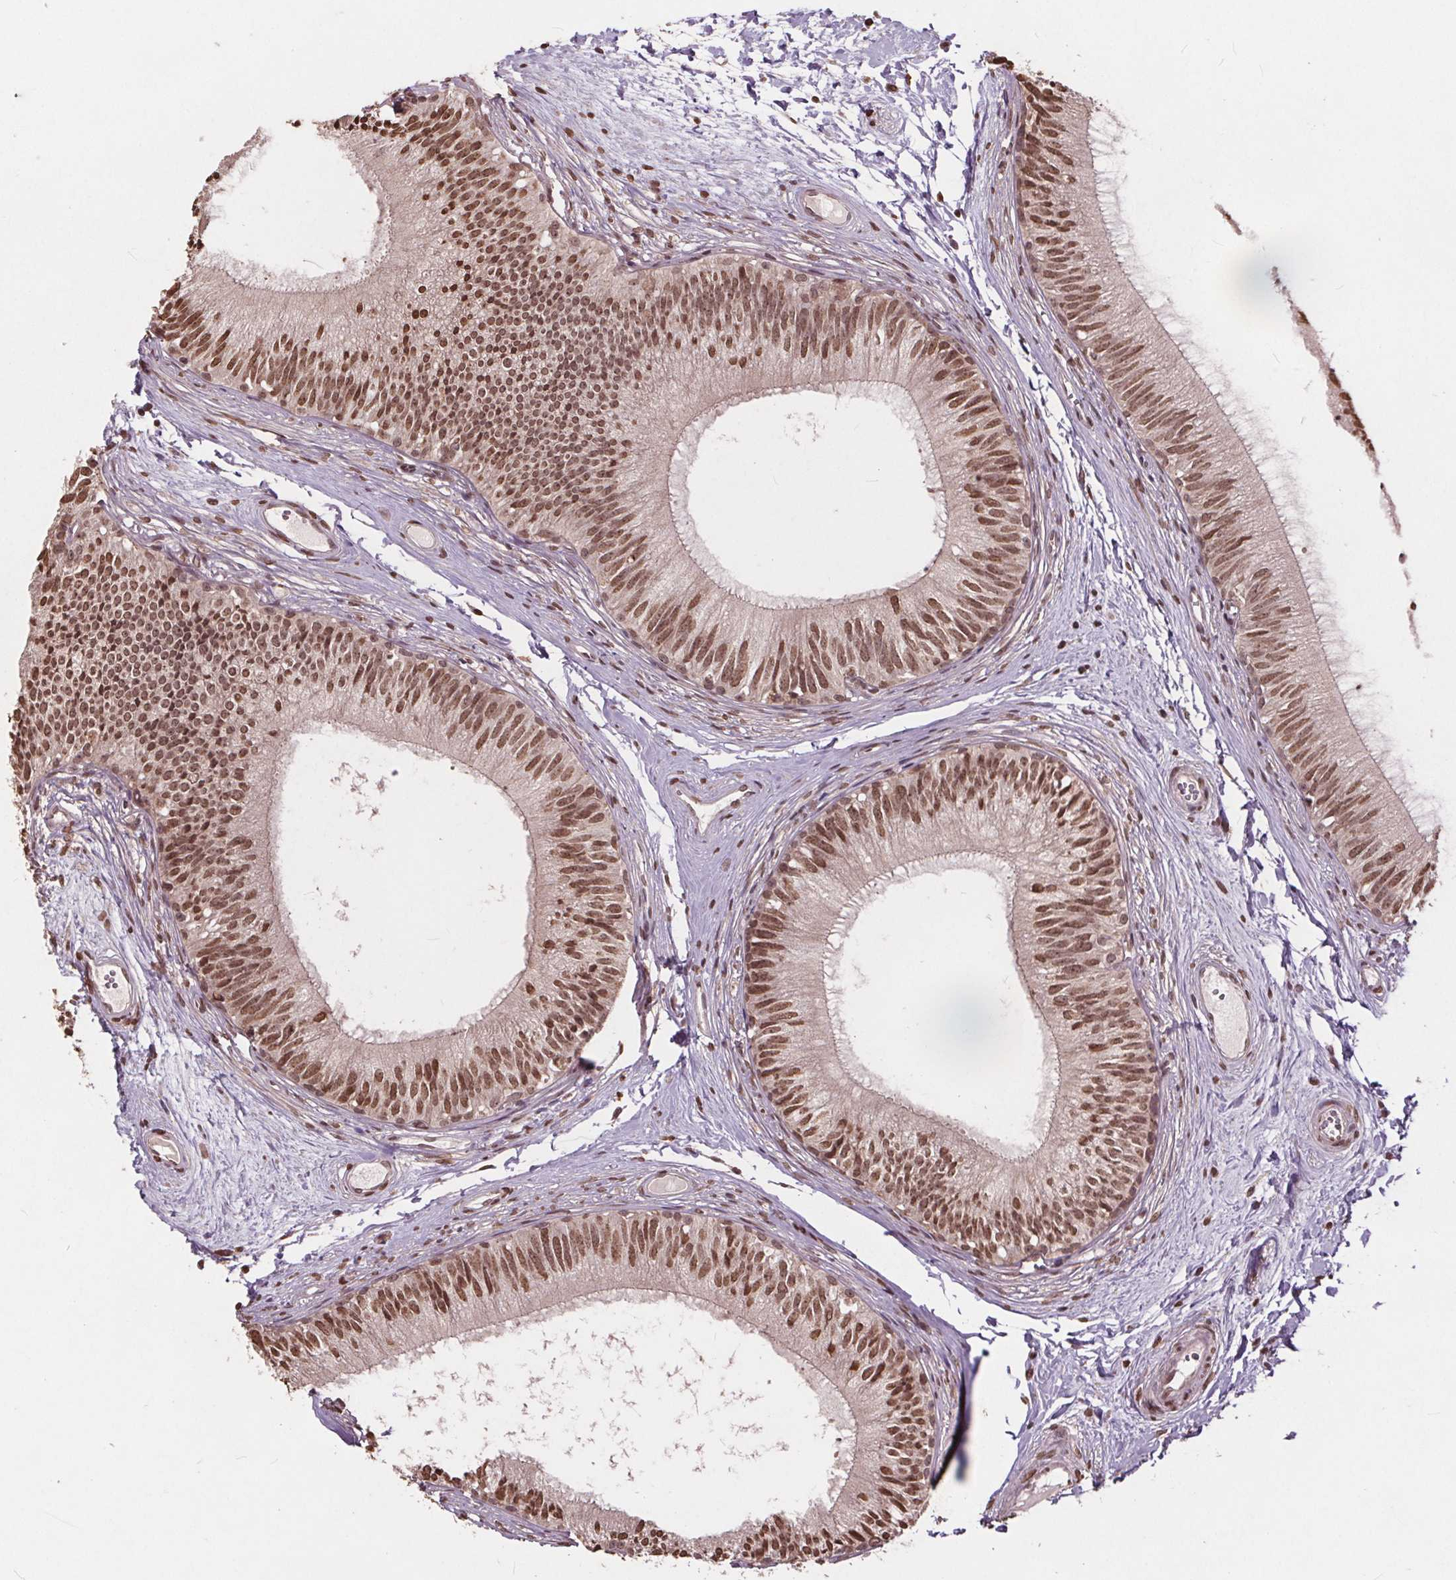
{"staining": {"intensity": "moderate", "quantity": ">75%", "location": "nuclear"}, "tissue": "epididymis", "cell_type": "Glandular cells", "image_type": "normal", "snomed": [{"axis": "morphology", "description": "Normal tissue, NOS"}, {"axis": "topography", "description": "Epididymis"}], "caption": "High-magnification brightfield microscopy of benign epididymis stained with DAB (brown) and counterstained with hematoxylin (blue). glandular cells exhibit moderate nuclear staining is seen in approximately>75% of cells.", "gene": "HIF1AN", "patient": {"sex": "male", "age": 29}}